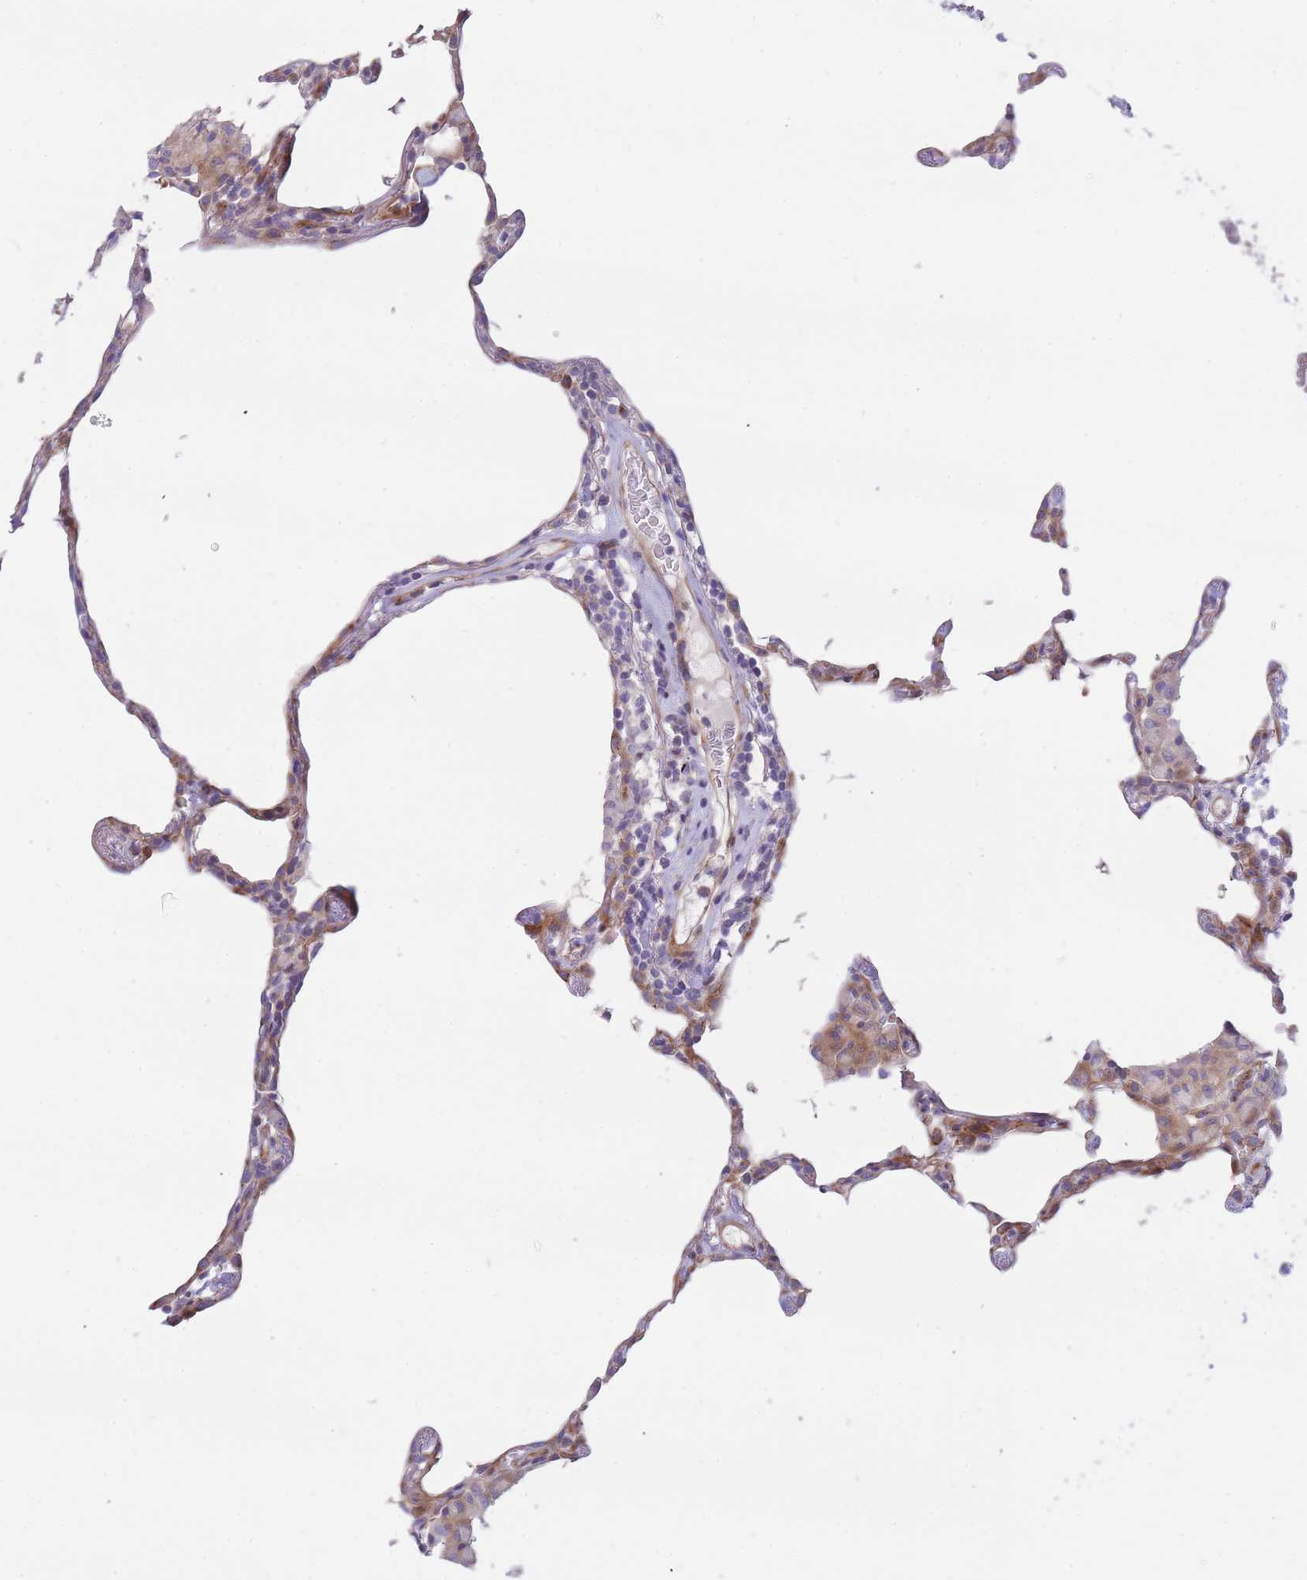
{"staining": {"intensity": "moderate", "quantity": "<25%", "location": "cytoplasmic/membranous"}, "tissue": "lung", "cell_type": "Alveolar cells", "image_type": "normal", "snomed": [{"axis": "morphology", "description": "Normal tissue, NOS"}, {"axis": "topography", "description": "Lung"}], "caption": "High-power microscopy captured an IHC histopathology image of unremarkable lung, revealing moderate cytoplasmic/membranous positivity in about <25% of alveolar cells.", "gene": "ATP5MC2", "patient": {"sex": "female", "age": 57}}